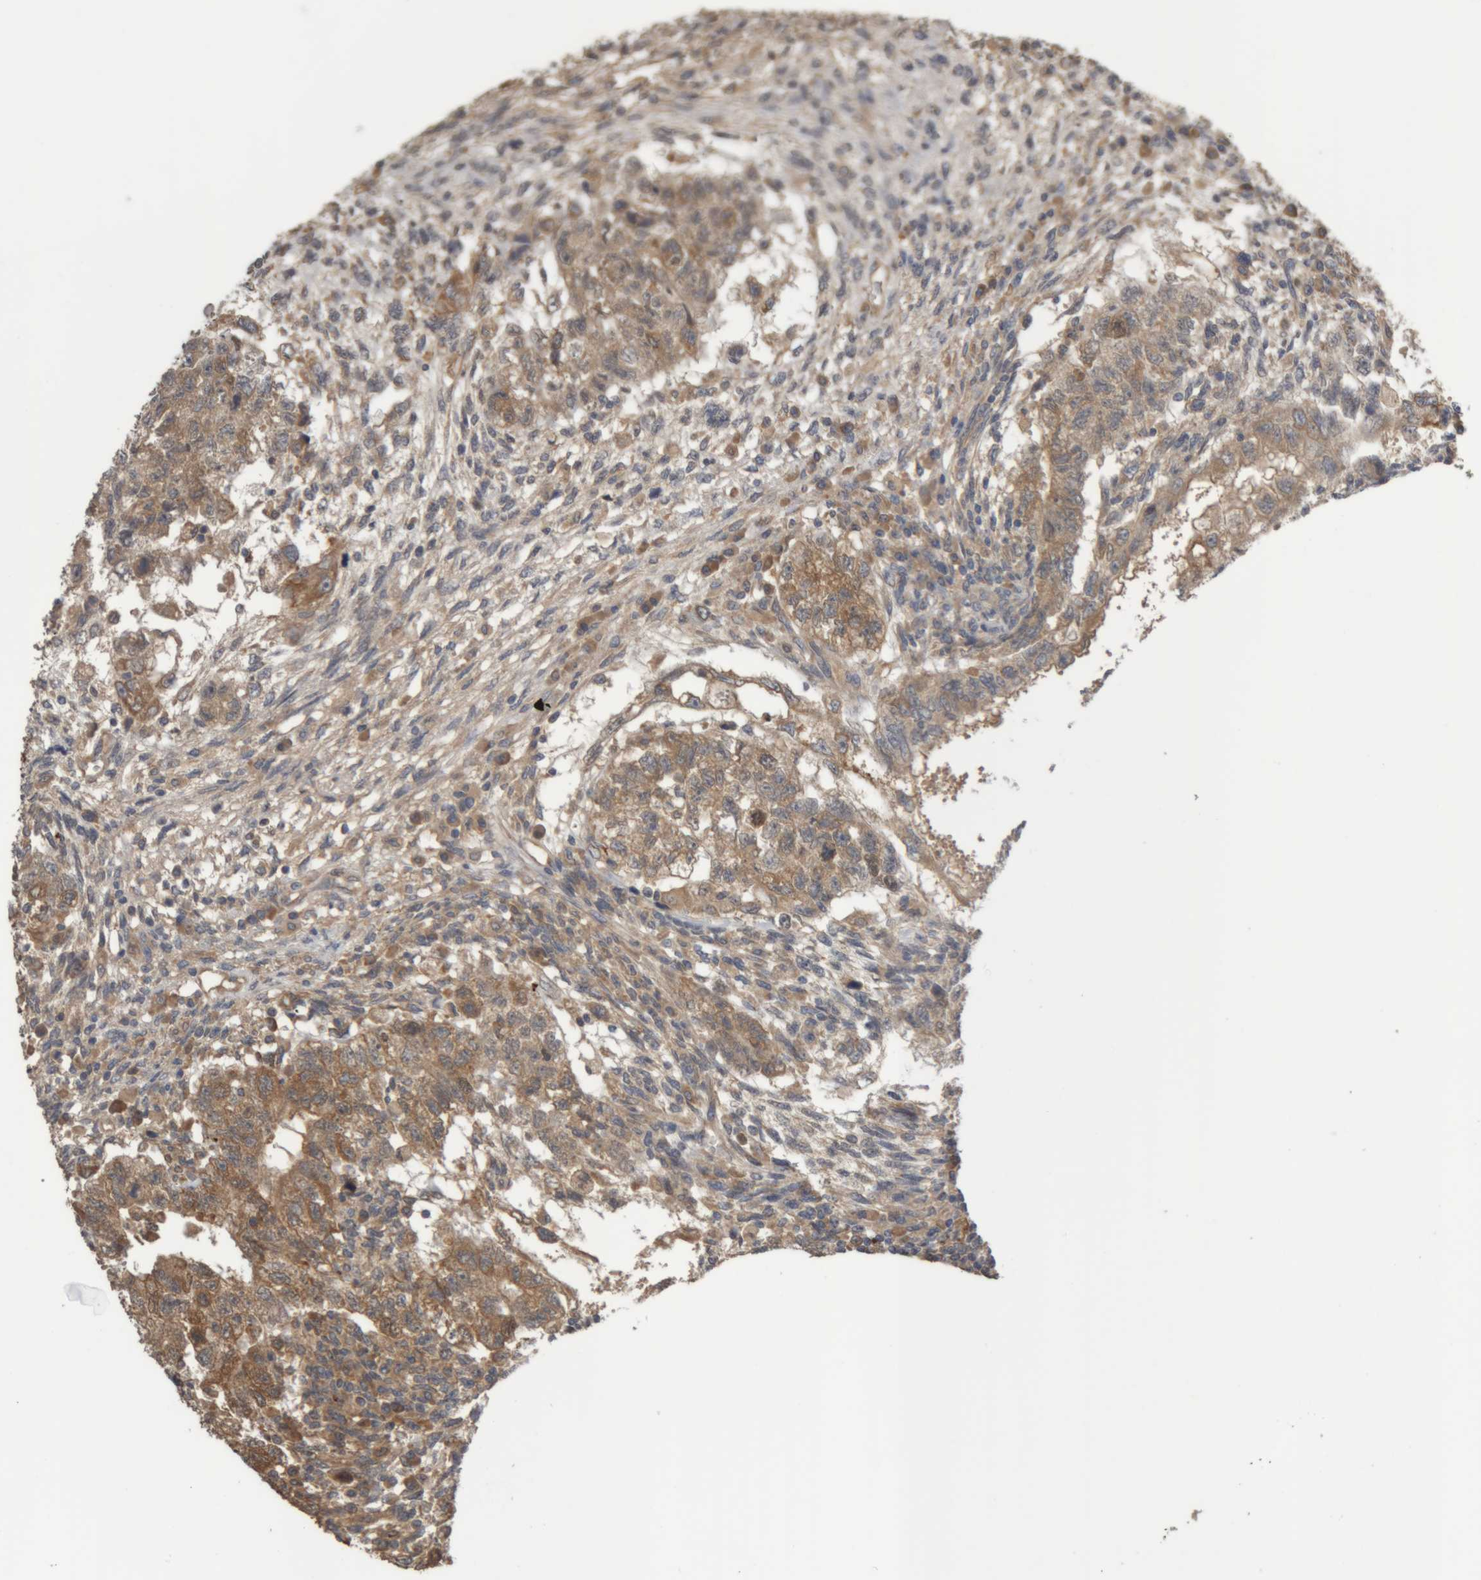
{"staining": {"intensity": "moderate", "quantity": ">75%", "location": "cytoplasmic/membranous"}, "tissue": "testis cancer", "cell_type": "Tumor cells", "image_type": "cancer", "snomed": [{"axis": "morphology", "description": "Normal tissue, NOS"}, {"axis": "morphology", "description": "Carcinoma, Embryonal, NOS"}, {"axis": "topography", "description": "Testis"}], "caption": "Testis embryonal carcinoma tissue shows moderate cytoplasmic/membranous expression in about >75% of tumor cells, visualized by immunohistochemistry.", "gene": "TMED7", "patient": {"sex": "male", "age": 36}}